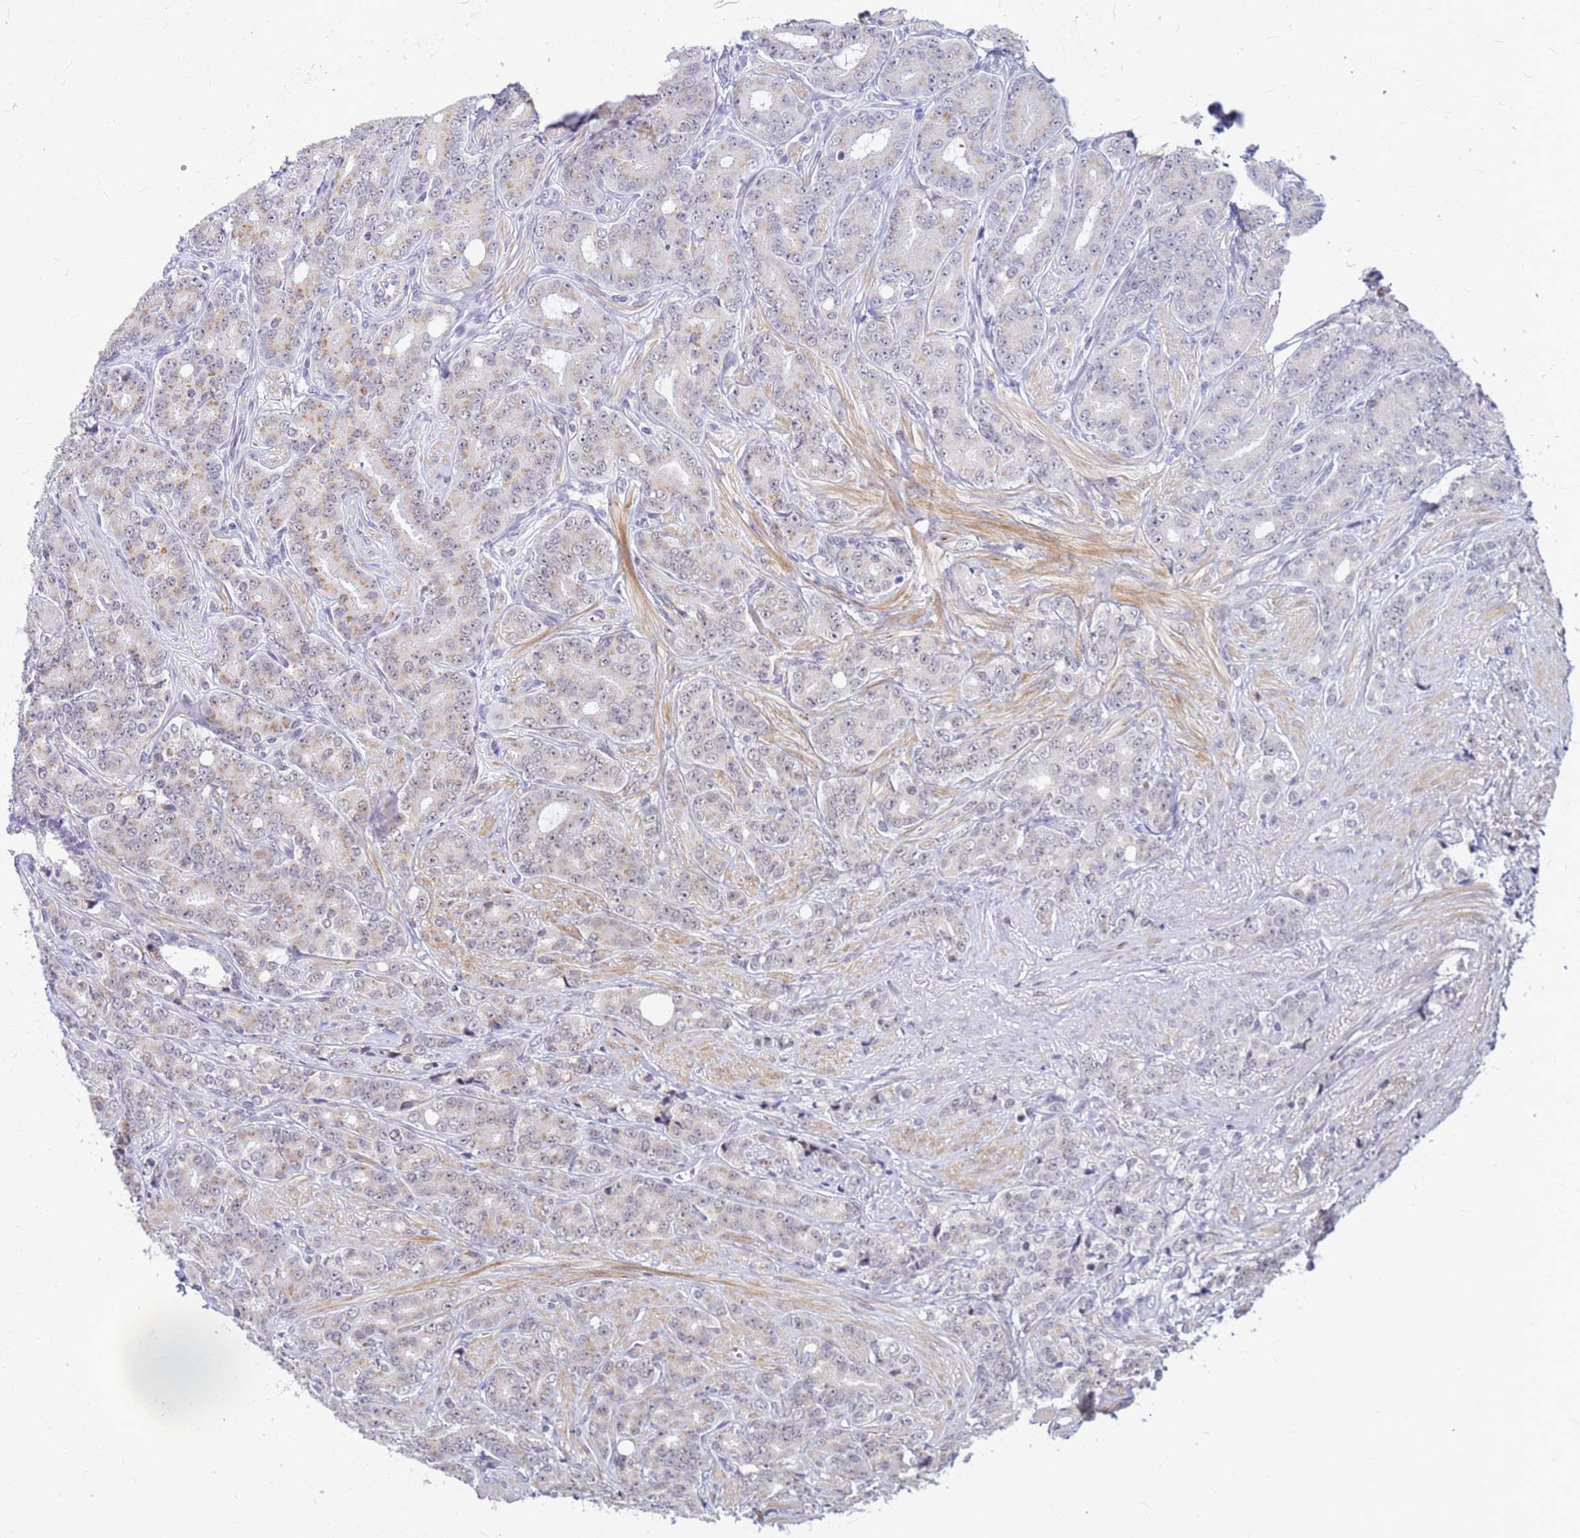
{"staining": {"intensity": "weak", "quantity": "25%-75%", "location": "nuclear"}, "tissue": "prostate cancer", "cell_type": "Tumor cells", "image_type": "cancer", "snomed": [{"axis": "morphology", "description": "Adenocarcinoma, High grade"}, {"axis": "topography", "description": "Prostate"}], "caption": "Prostate high-grade adenocarcinoma stained with immunohistochemistry demonstrates weak nuclear staining in approximately 25%-75% of tumor cells.", "gene": "NCBP2", "patient": {"sex": "male", "age": 62}}